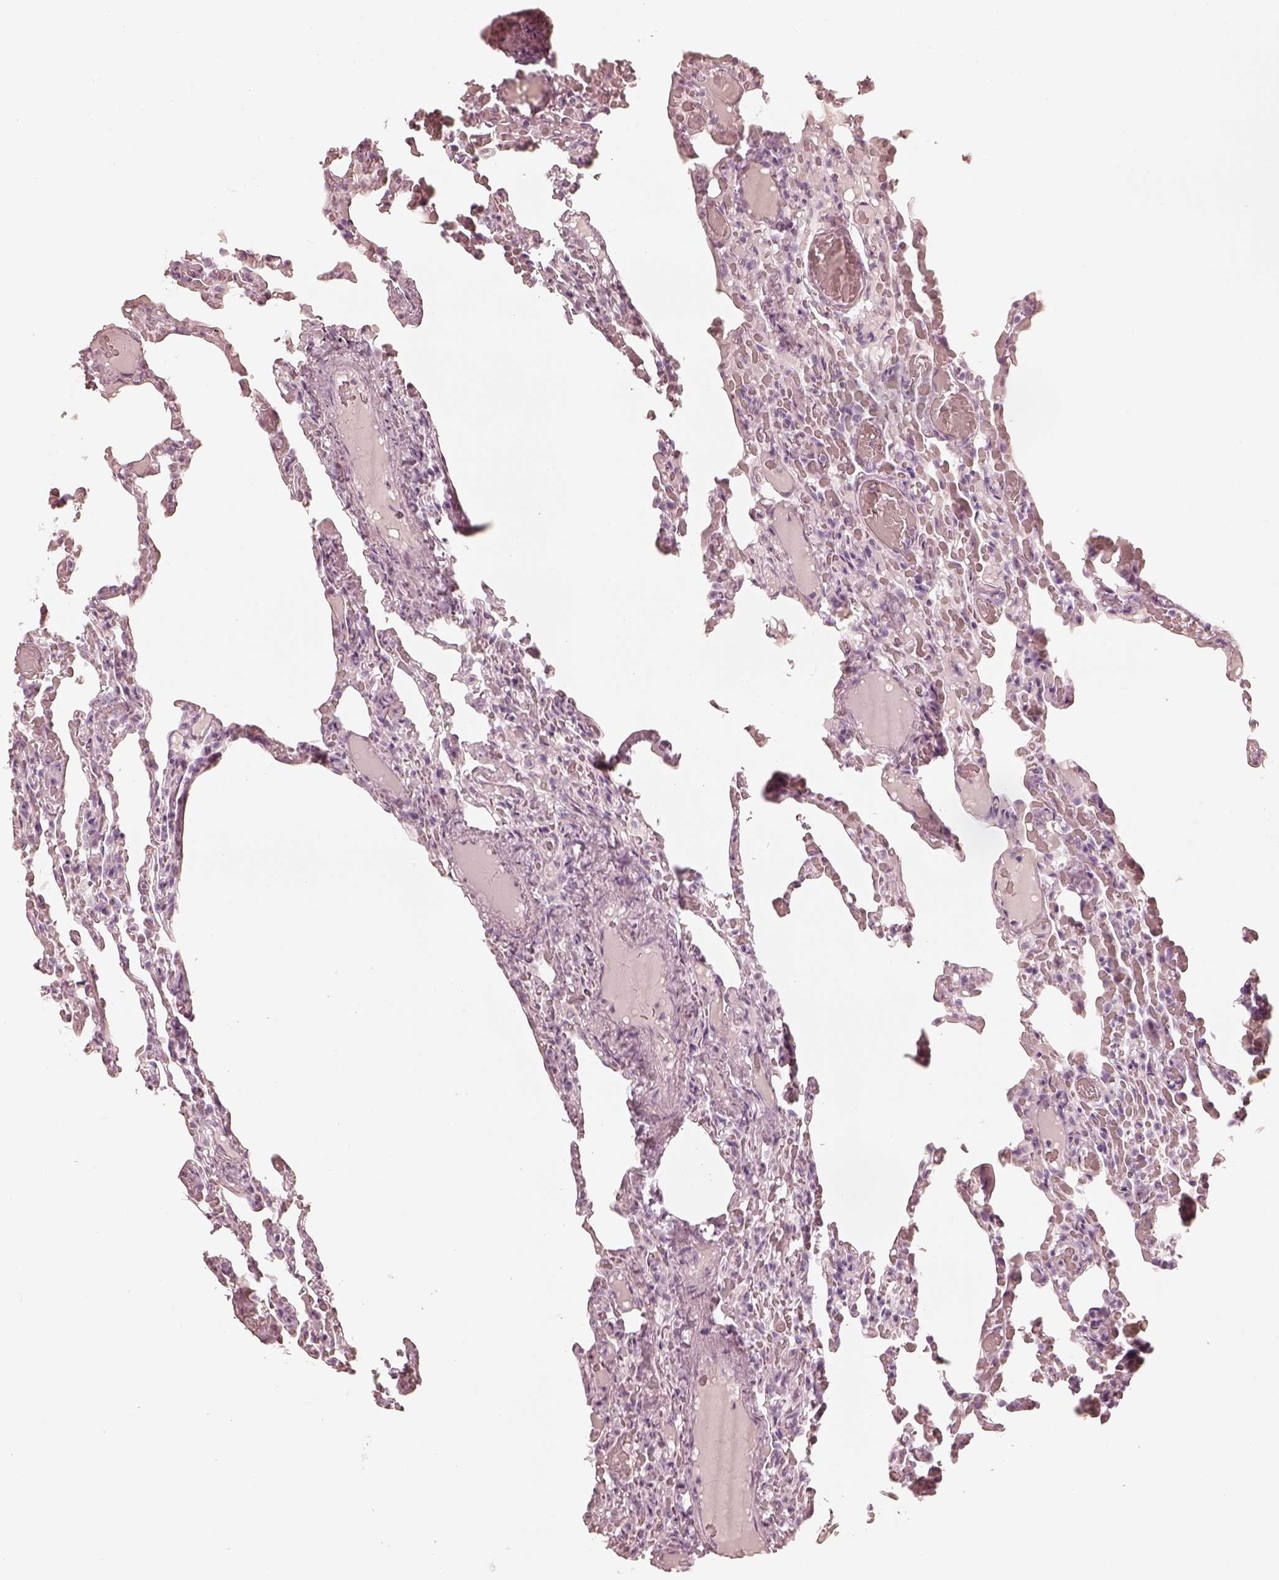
{"staining": {"intensity": "negative", "quantity": "none", "location": "none"}, "tissue": "lung", "cell_type": "Alveolar cells", "image_type": "normal", "snomed": [{"axis": "morphology", "description": "Normal tissue, NOS"}, {"axis": "topography", "description": "Lung"}], "caption": "A histopathology image of lung stained for a protein demonstrates no brown staining in alveolar cells. (Immunohistochemistry, brightfield microscopy, high magnification).", "gene": "KRT82", "patient": {"sex": "female", "age": 43}}